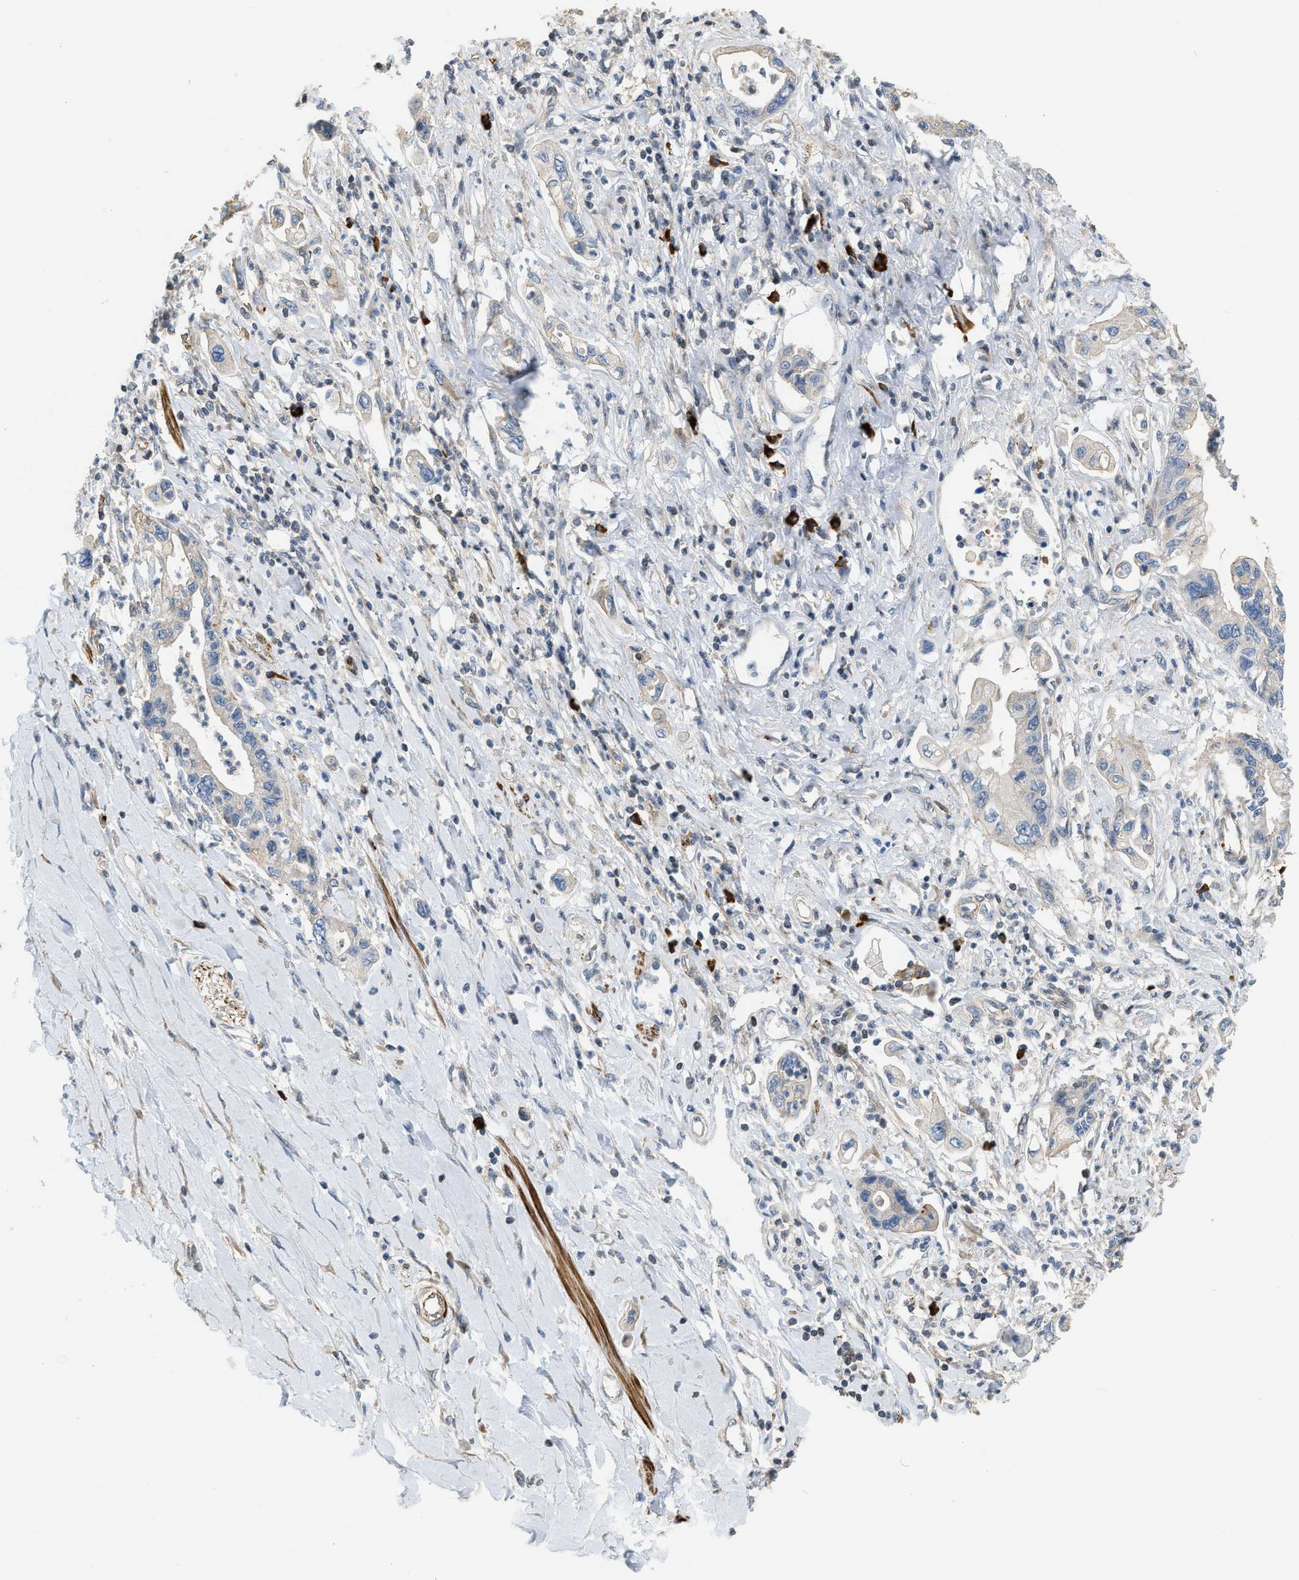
{"staining": {"intensity": "negative", "quantity": "none", "location": "none"}, "tissue": "pancreatic cancer", "cell_type": "Tumor cells", "image_type": "cancer", "snomed": [{"axis": "morphology", "description": "Adenocarcinoma, NOS"}, {"axis": "topography", "description": "Pancreas"}], "caption": "Photomicrograph shows no protein staining in tumor cells of adenocarcinoma (pancreatic) tissue.", "gene": "BTN3A2", "patient": {"sex": "male", "age": 56}}